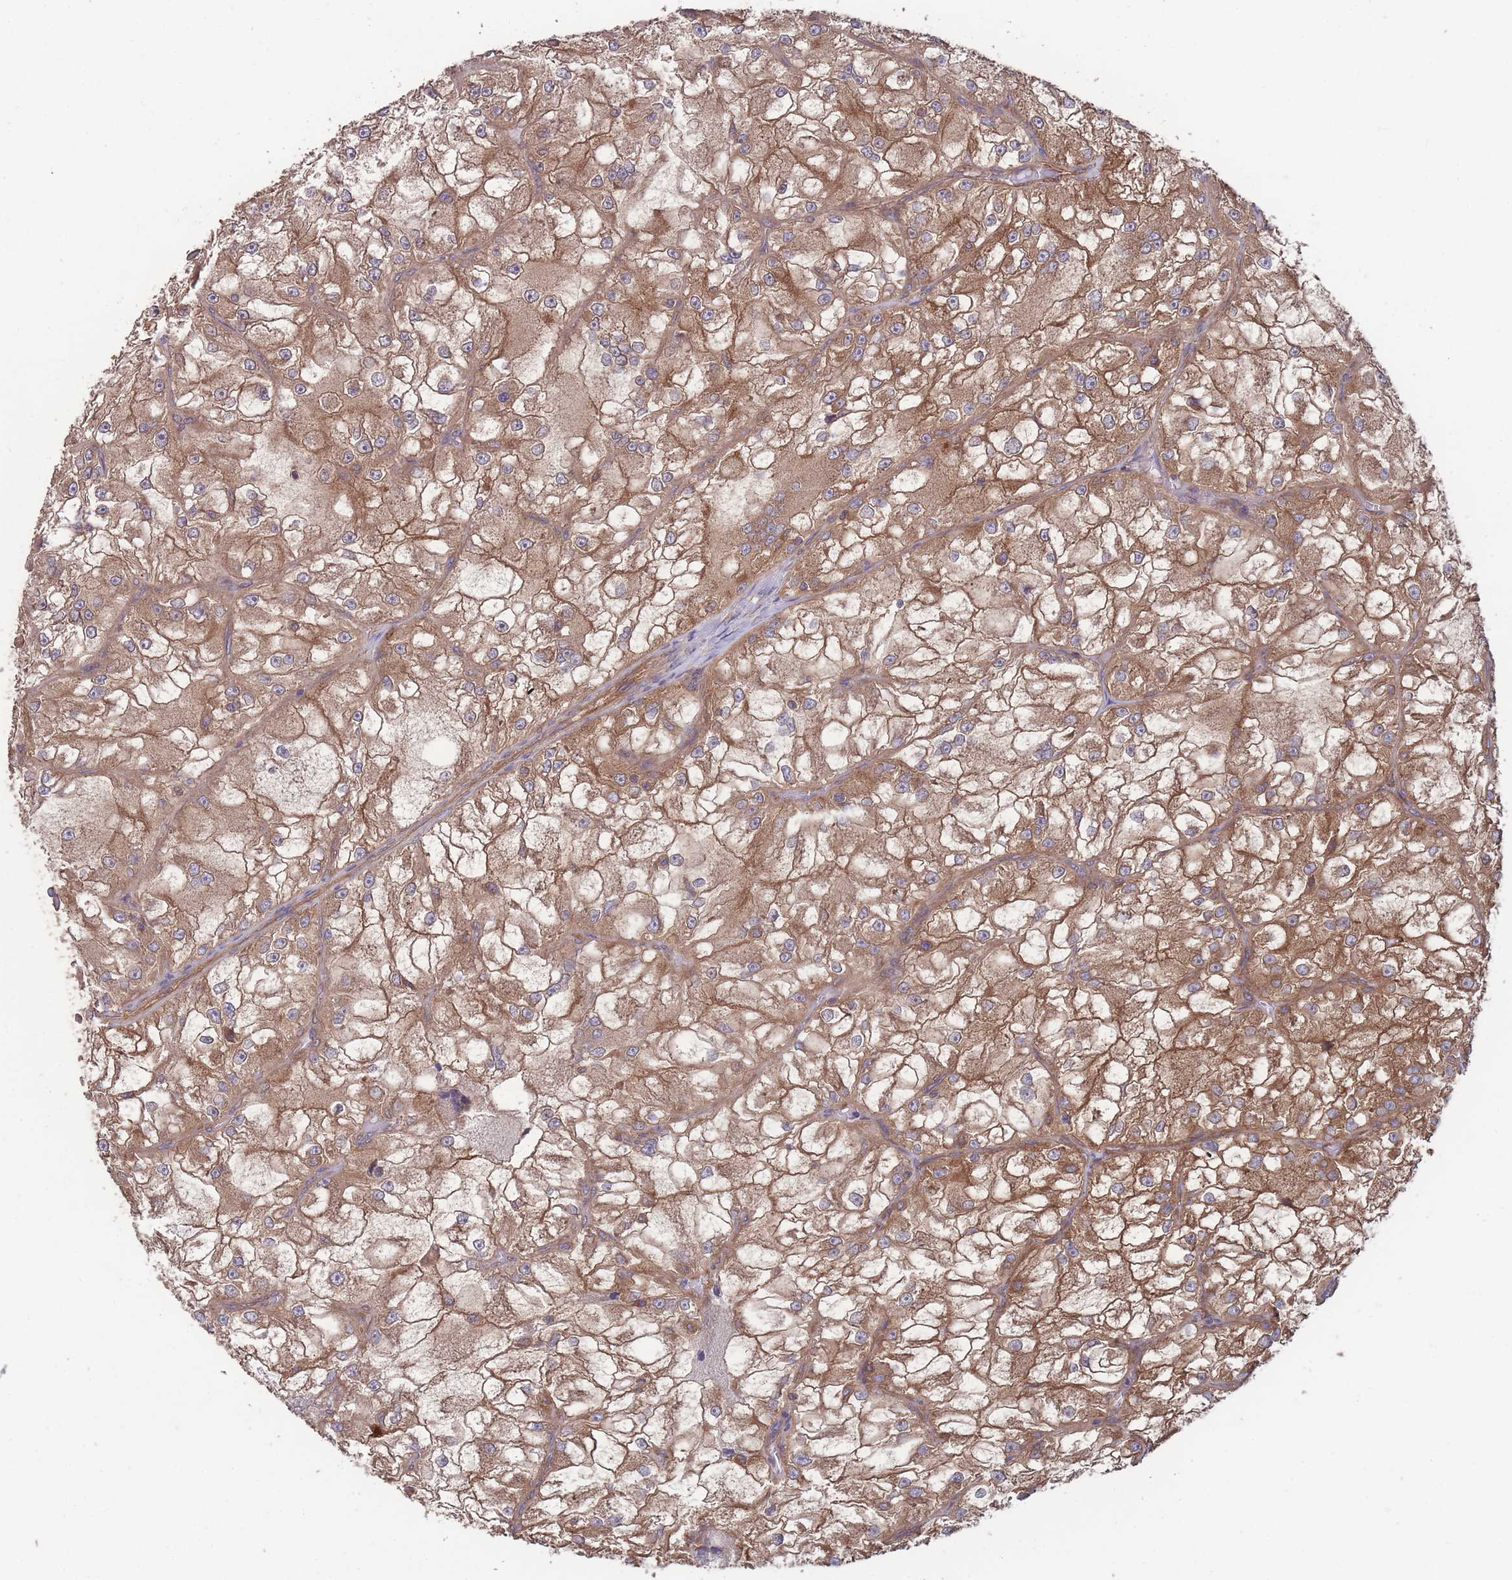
{"staining": {"intensity": "strong", "quantity": ">75%", "location": "cytoplasmic/membranous"}, "tissue": "renal cancer", "cell_type": "Tumor cells", "image_type": "cancer", "snomed": [{"axis": "morphology", "description": "Adenocarcinoma, NOS"}, {"axis": "topography", "description": "Kidney"}], "caption": "Immunohistochemistry (IHC) (DAB (3,3'-diaminobenzidine)) staining of human renal cancer displays strong cytoplasmic/membranous protein positivity in about >75% of tumor cells.", "gene": "ZPR1", "patient": {"sex": "female", "age": 72}}